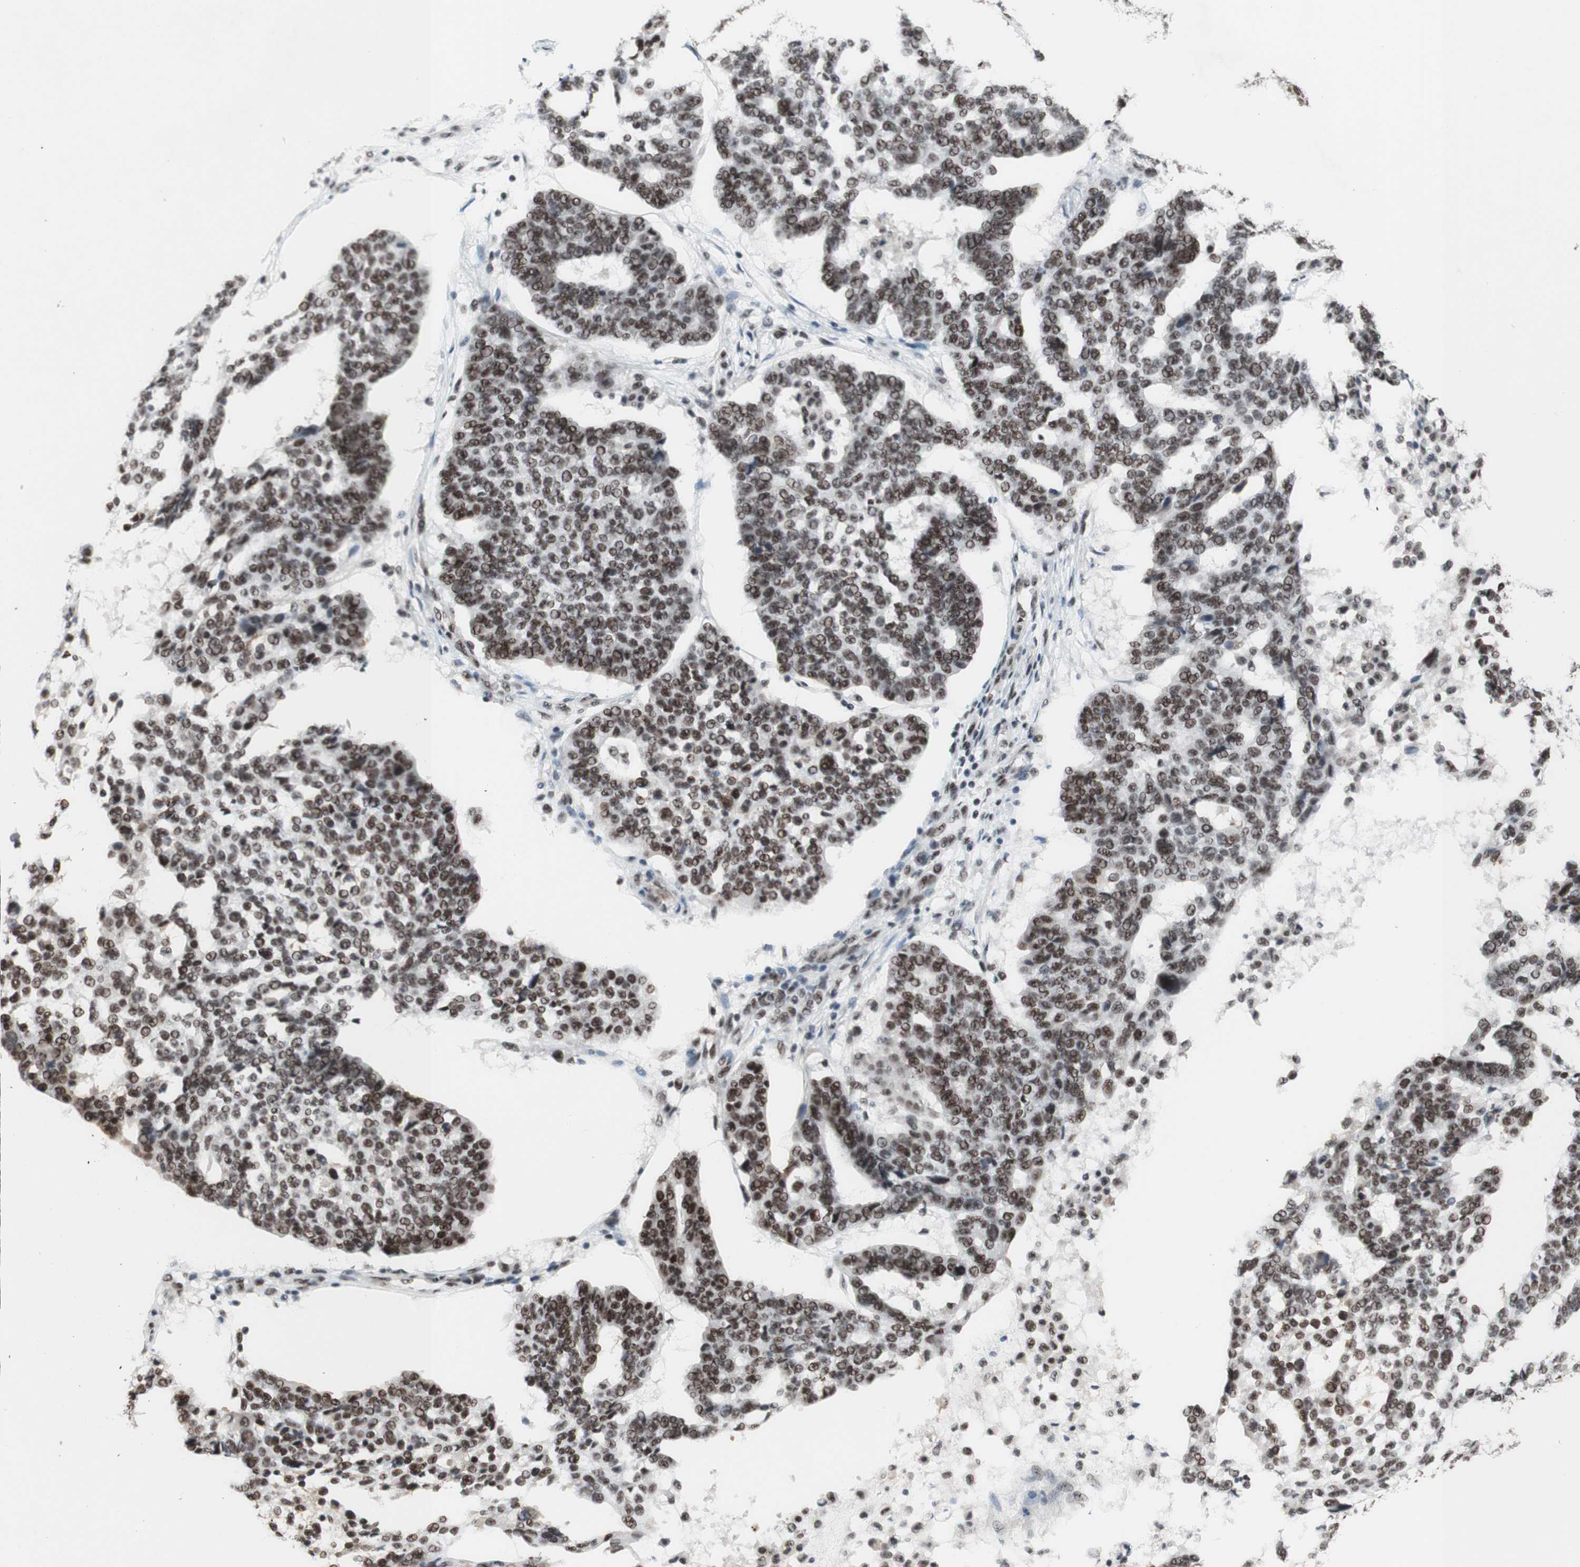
{"staining": {"intensity": "moderate", "quantity": ">75%", "location": "nuclear"}, "tissue": "ovarian cancer", "cell_type": "Tumor cells", "image_type": "cancer", "snomed": [{"axis": "morphology", "description": "Cystadenocarcinoma, serous, NOS"}, {"axis": "topography", "description": "Ovary"}], "caption": "Human serous cystadenocarcinoma (ovarian) stained with a brown dye reveals moderate nuclear positive expression in about >75% of tumor cells.", "gene": "PRPF19", "patient": {"sex": "female", "age": 59}}